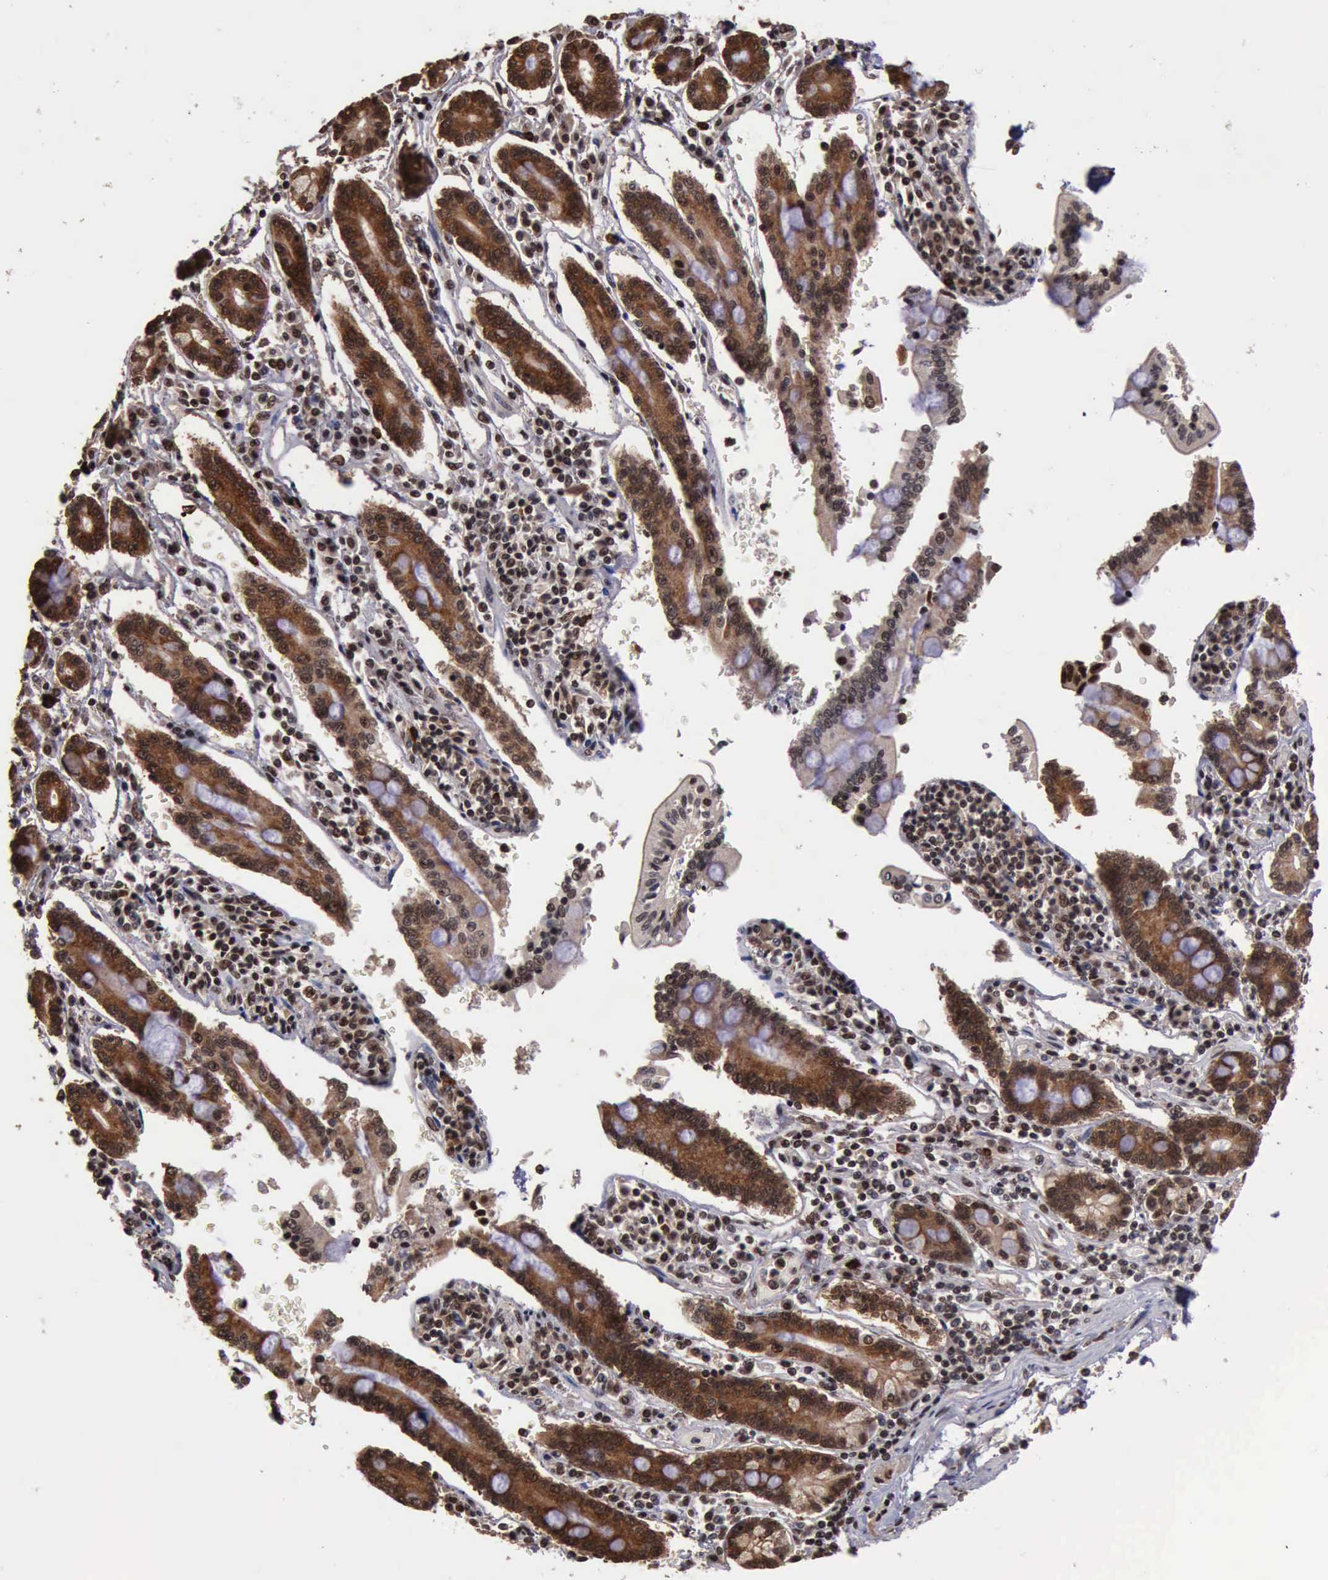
{"staining": {"intensity": "moderate", "quantity": ">75%", "location": "nuclear"}, "tissue": "pancreatic cancer", "cell_type": "Tumor cells", "image_type": "cancer", "snomed": [{"axis": "morphology", "description": "Adenocarcinoma, NOS"}, {"axis": "topography", "description": "Pancreas"}], "caption": "The histopathology image reveals staining of pancreatic cancer (adenocarcinoma), revealing moderate nuclear protein expression (brown color) within tumor cells.", "gene": "TRMT2A", "patient": {"sex": "female", "age": 57}}